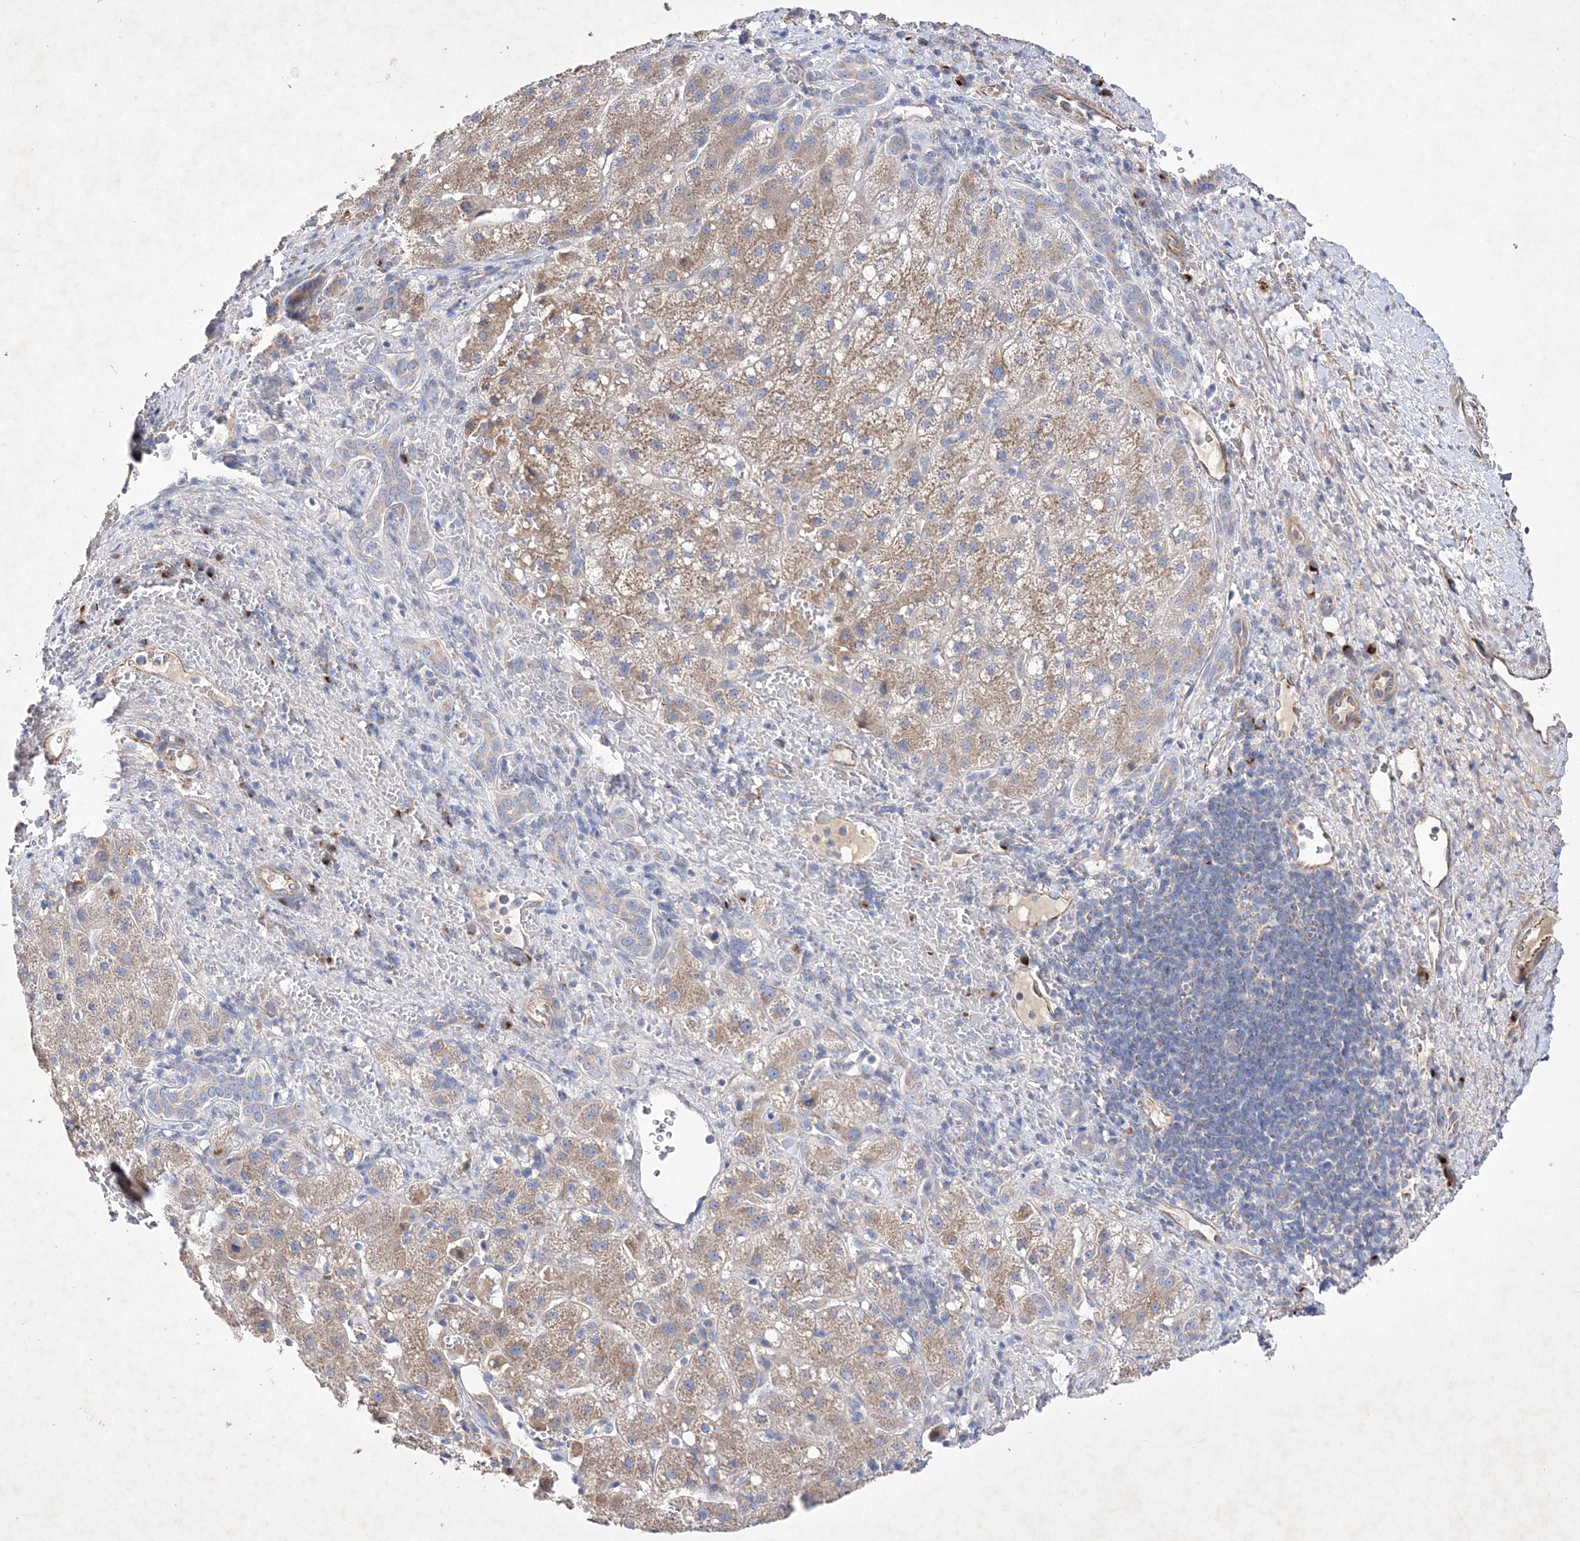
{"staining": {"intensity": "moderate", "quantity": ">75%", "location": "cytoplasmic/membranous"}, "tissue": "liver cancer", "cell_type": "Tumor cells", "image_type": "cancer", "snomed": [{"axis": "morphology", "description": "Carcinoma, Hepatocellular, NOS"}, {"axis": "topography", "description": "Liver"}], "caption": "Immunohistochemistry (IHC) micrograph of neoplastic tissue: hepatocellular carcinoma (liver) stained using immunohistochemistry shows medium levels of moderate protein expression localized specifically in the cytoplasmic/membranous of tumor cells, appearing as a cytoplasmic/membranous brown color.", "gene": "METTL8", "patient": {"sex": "male", "age": 57}}